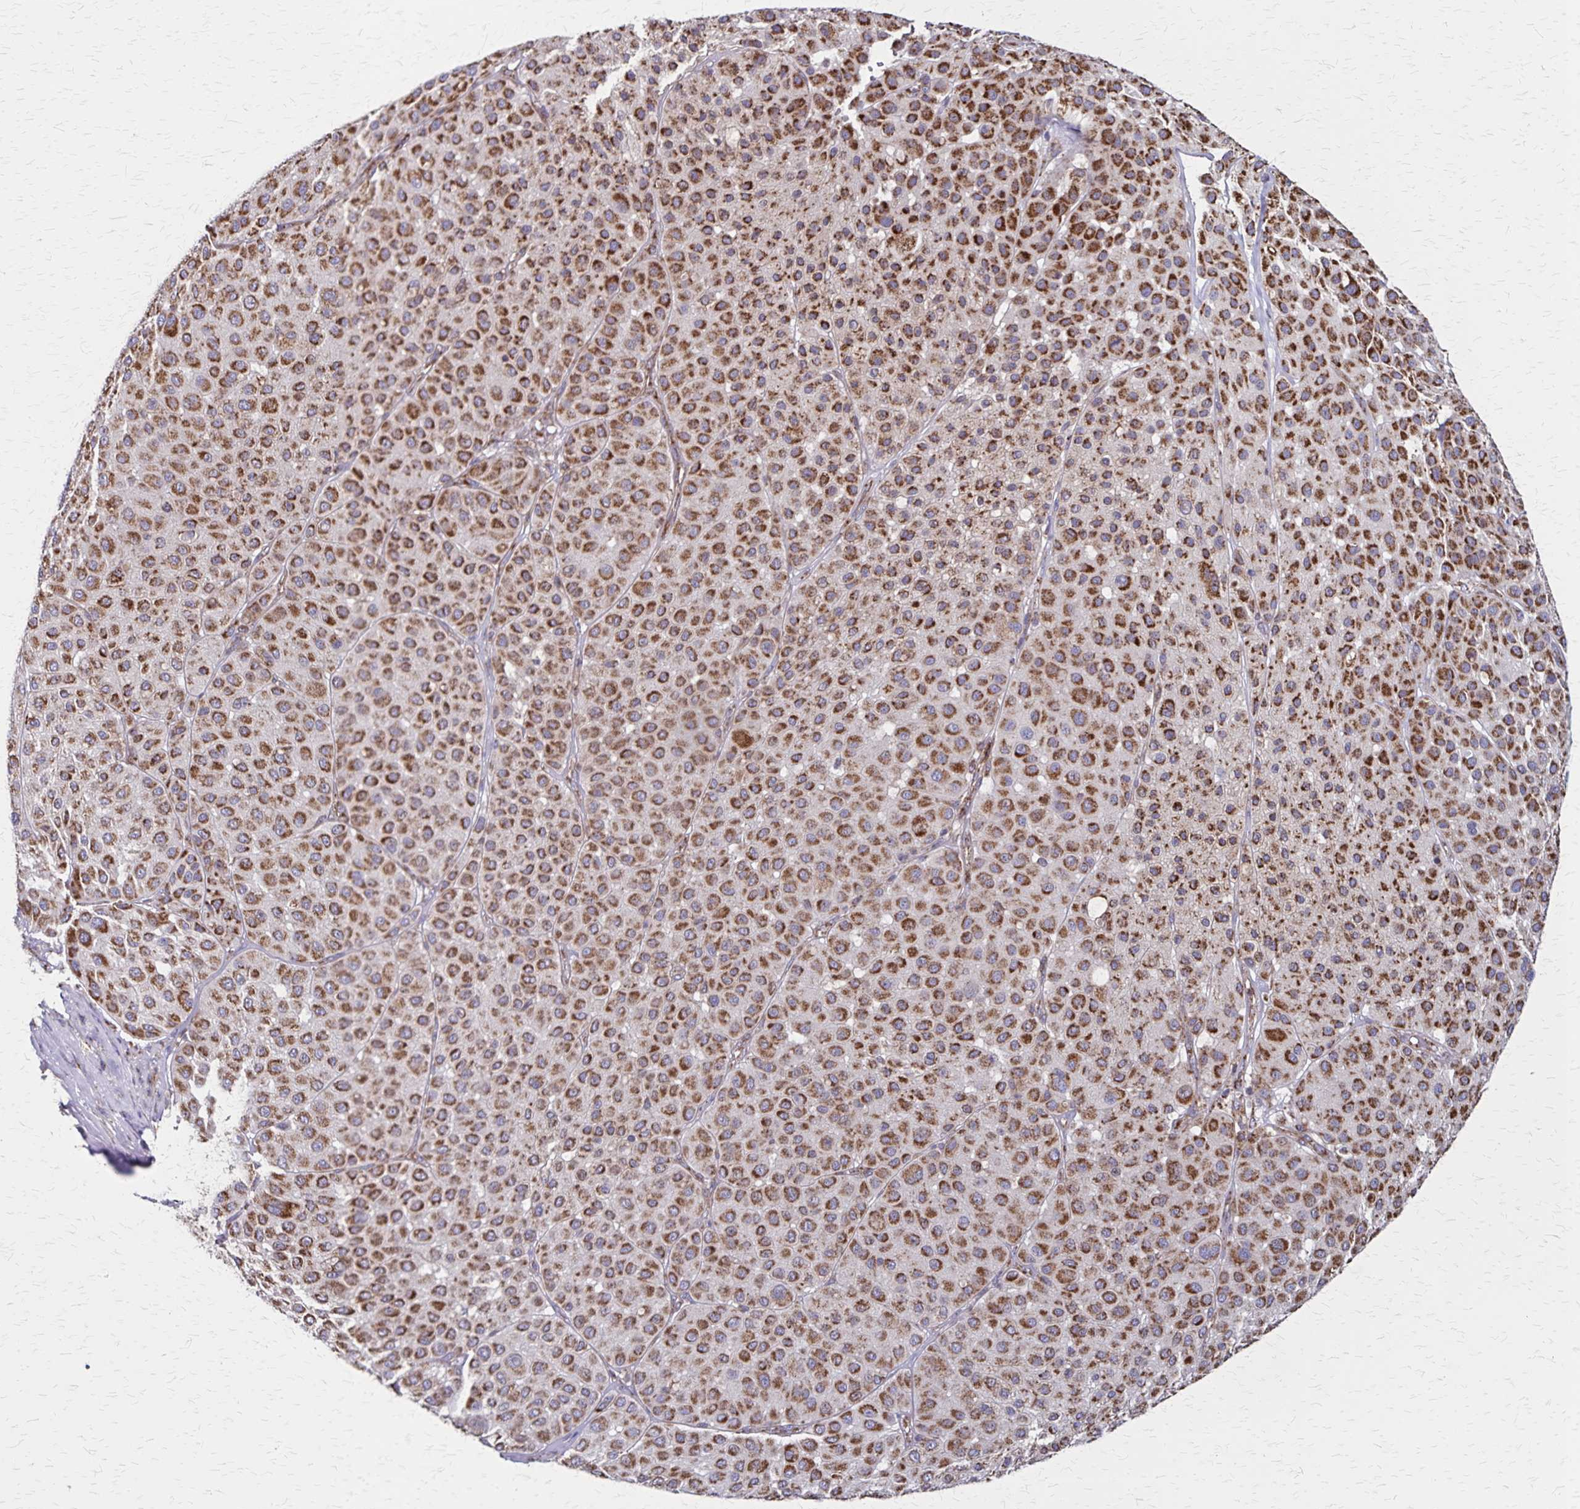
{"staining": {"intensity": "strong", "quantity": ">75%", "location": "cytoplasmic/membranous"}, "tissue": "melanoma", "cell_type": "Tumor cells", "image_type": "cancer", "snomed": [{"axis": "morphology", "description": "Malignant melanoma, Metastatic site"}, {"axis": "topography", "description": "Smooth muscle"}], "caption": "About >75% of tumor cells in melanoma demonstrate strong cytoplasmic/membranous protein positivity as visualized by brown immunohistochemical staining.", "gene": "NFS1", "patient": {"sex": "male", "age": 41}}